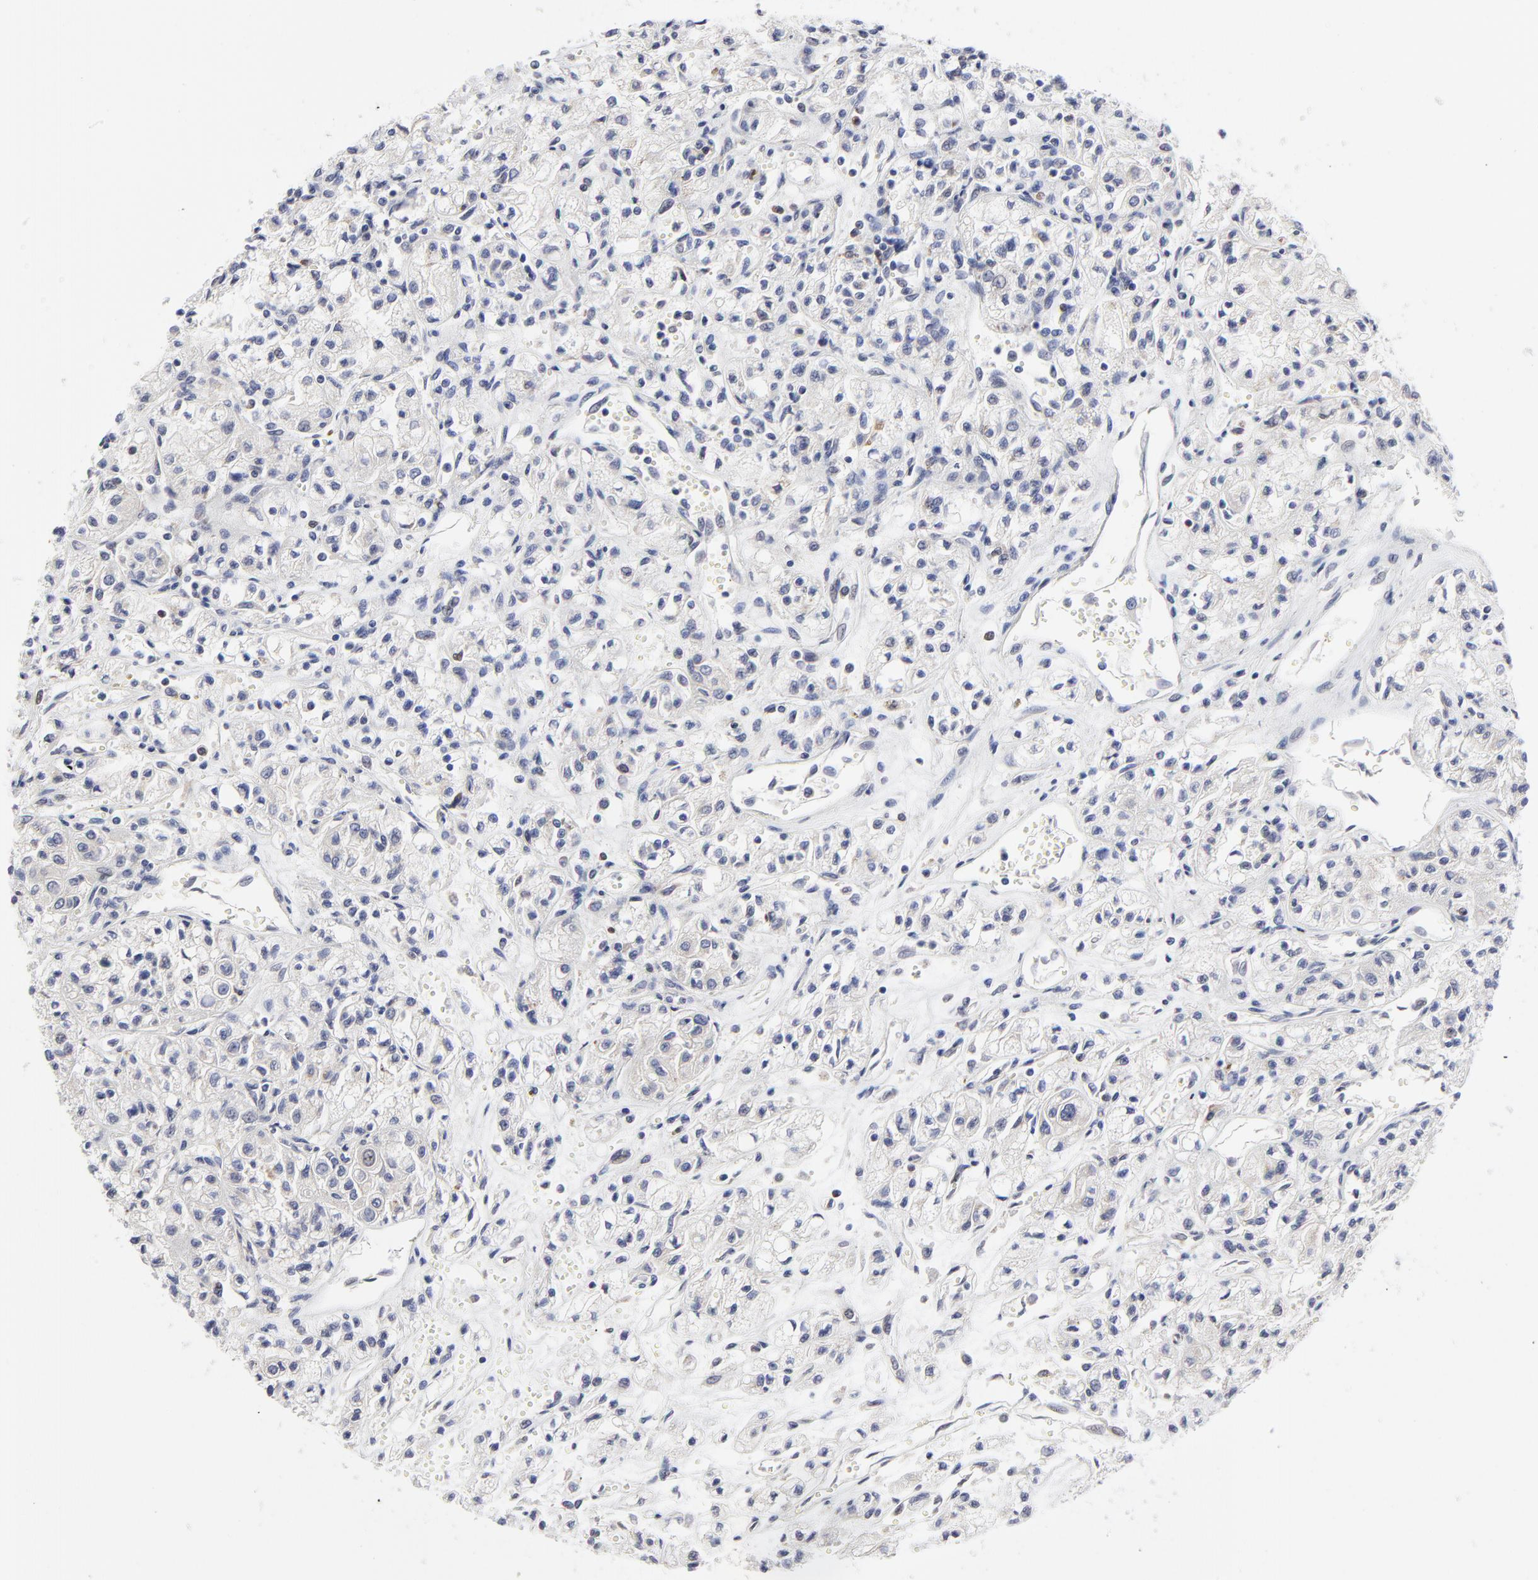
{"staining": {"intensity": "negative", "quantity": "none", "location": "none"}, "tissue": "renal cancer", "cell_type": "Tumor cells", "image_type": "cancer", "snomed": [{"axis": "morphology", "description": "Adenocarcinoma, NOS"}, {"axis": "topography", "description": "Kidney"}], "caption": "There is no significant positivity in tumor cells of renal adenocarcinoma. (Immunohistochemistry (ihc), brightfield microscopy, high magnification).", "gene": "NCAPH", "patient": {"sex": "male", "age": 78}}